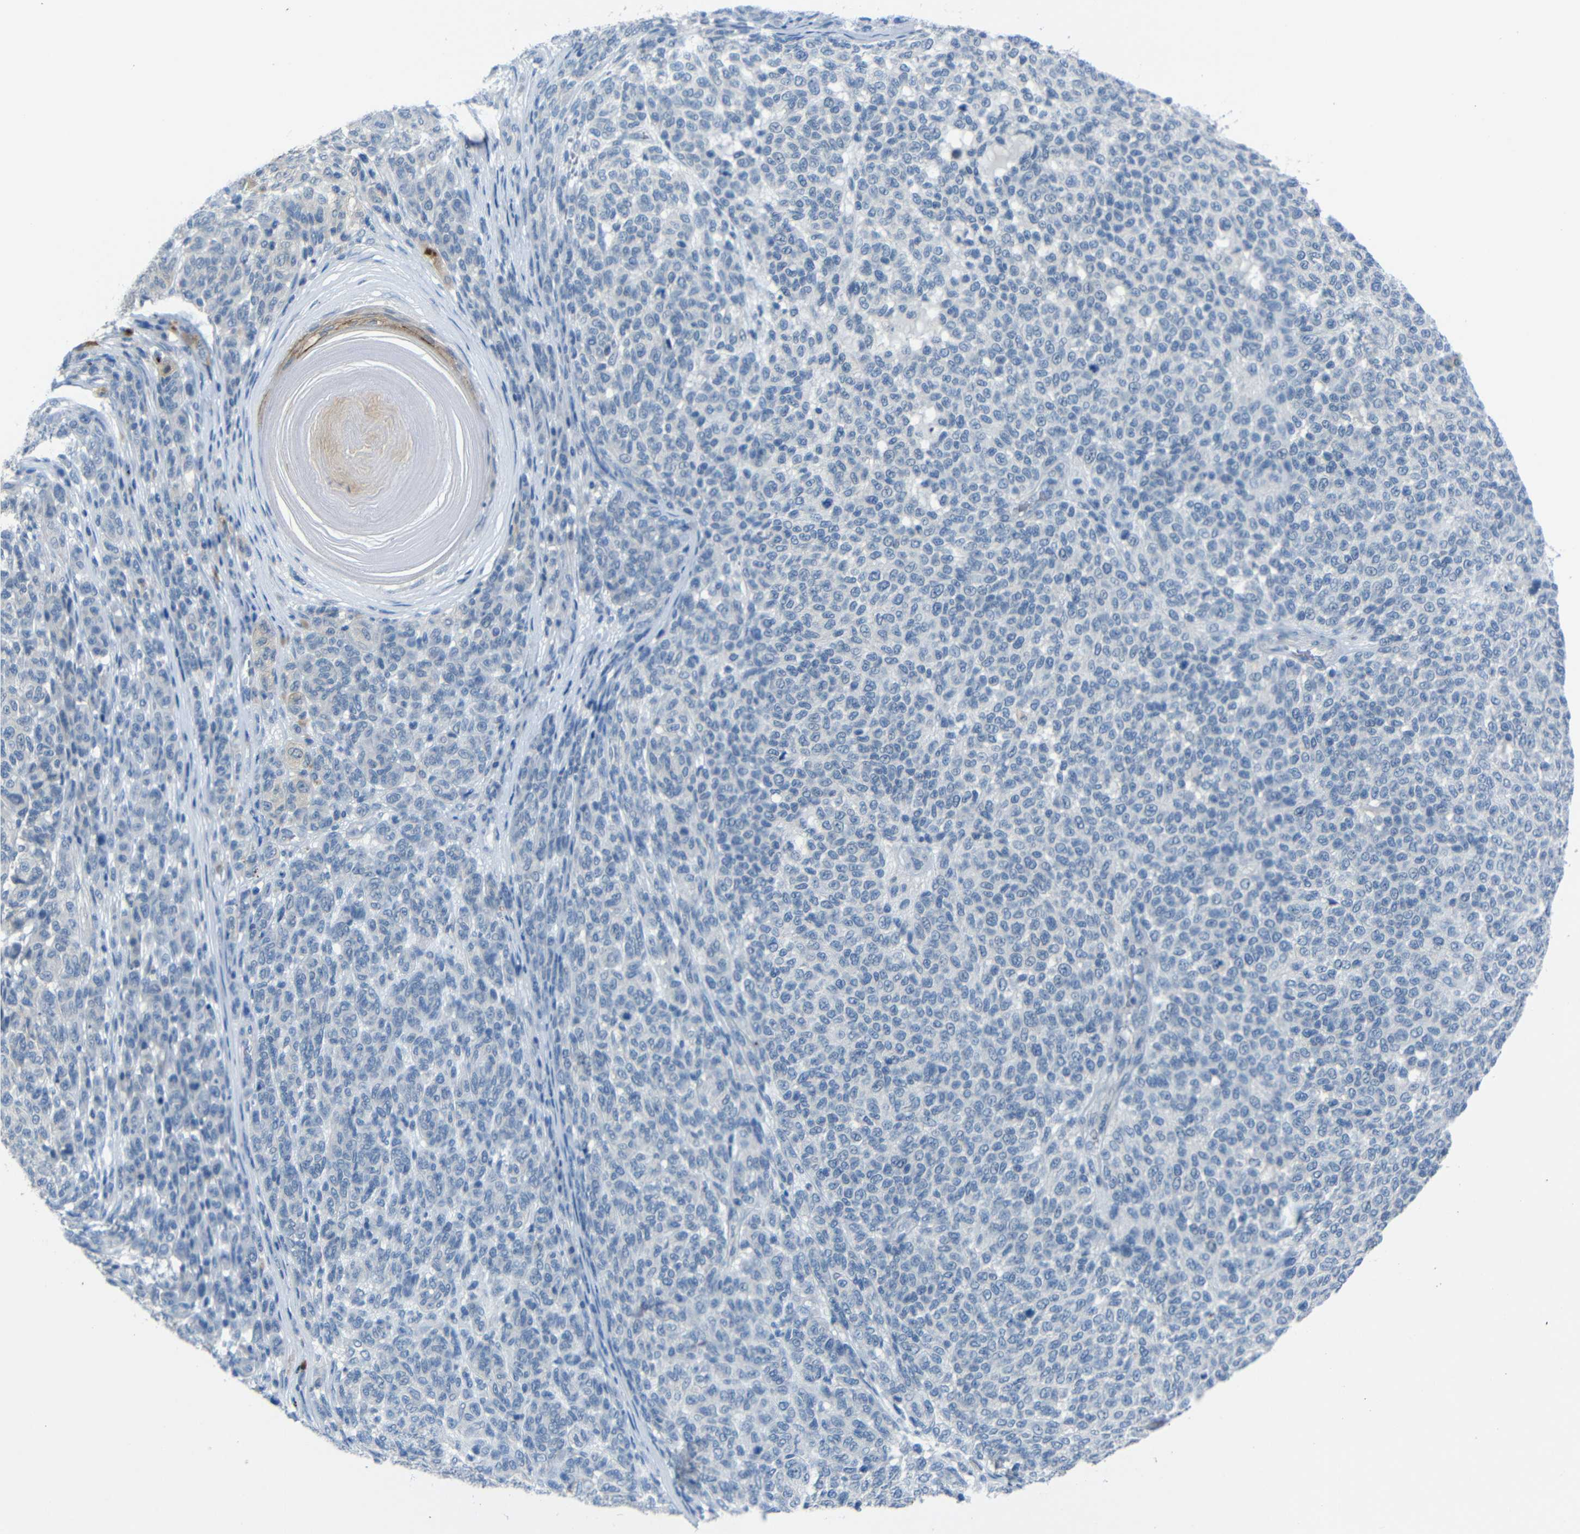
{"staining": {"intensity": "negative", "quantity": "none", "location": "none"}, "tissue": "melanoma", "cell_type": "Tumor cells", "image_type": "cancer", "snomed": [{"axis": "morphology", "description": "Malignant melanoma, NOS"}, {"axis": "topography", "description": "Skin"}], "caption": "A micrograph of human malignant melanoma is negative for staining in tumor cells. Nuclei are stained in blue.", "gene": "ANK3", "patient": {"sex": "male", "age": 59}}